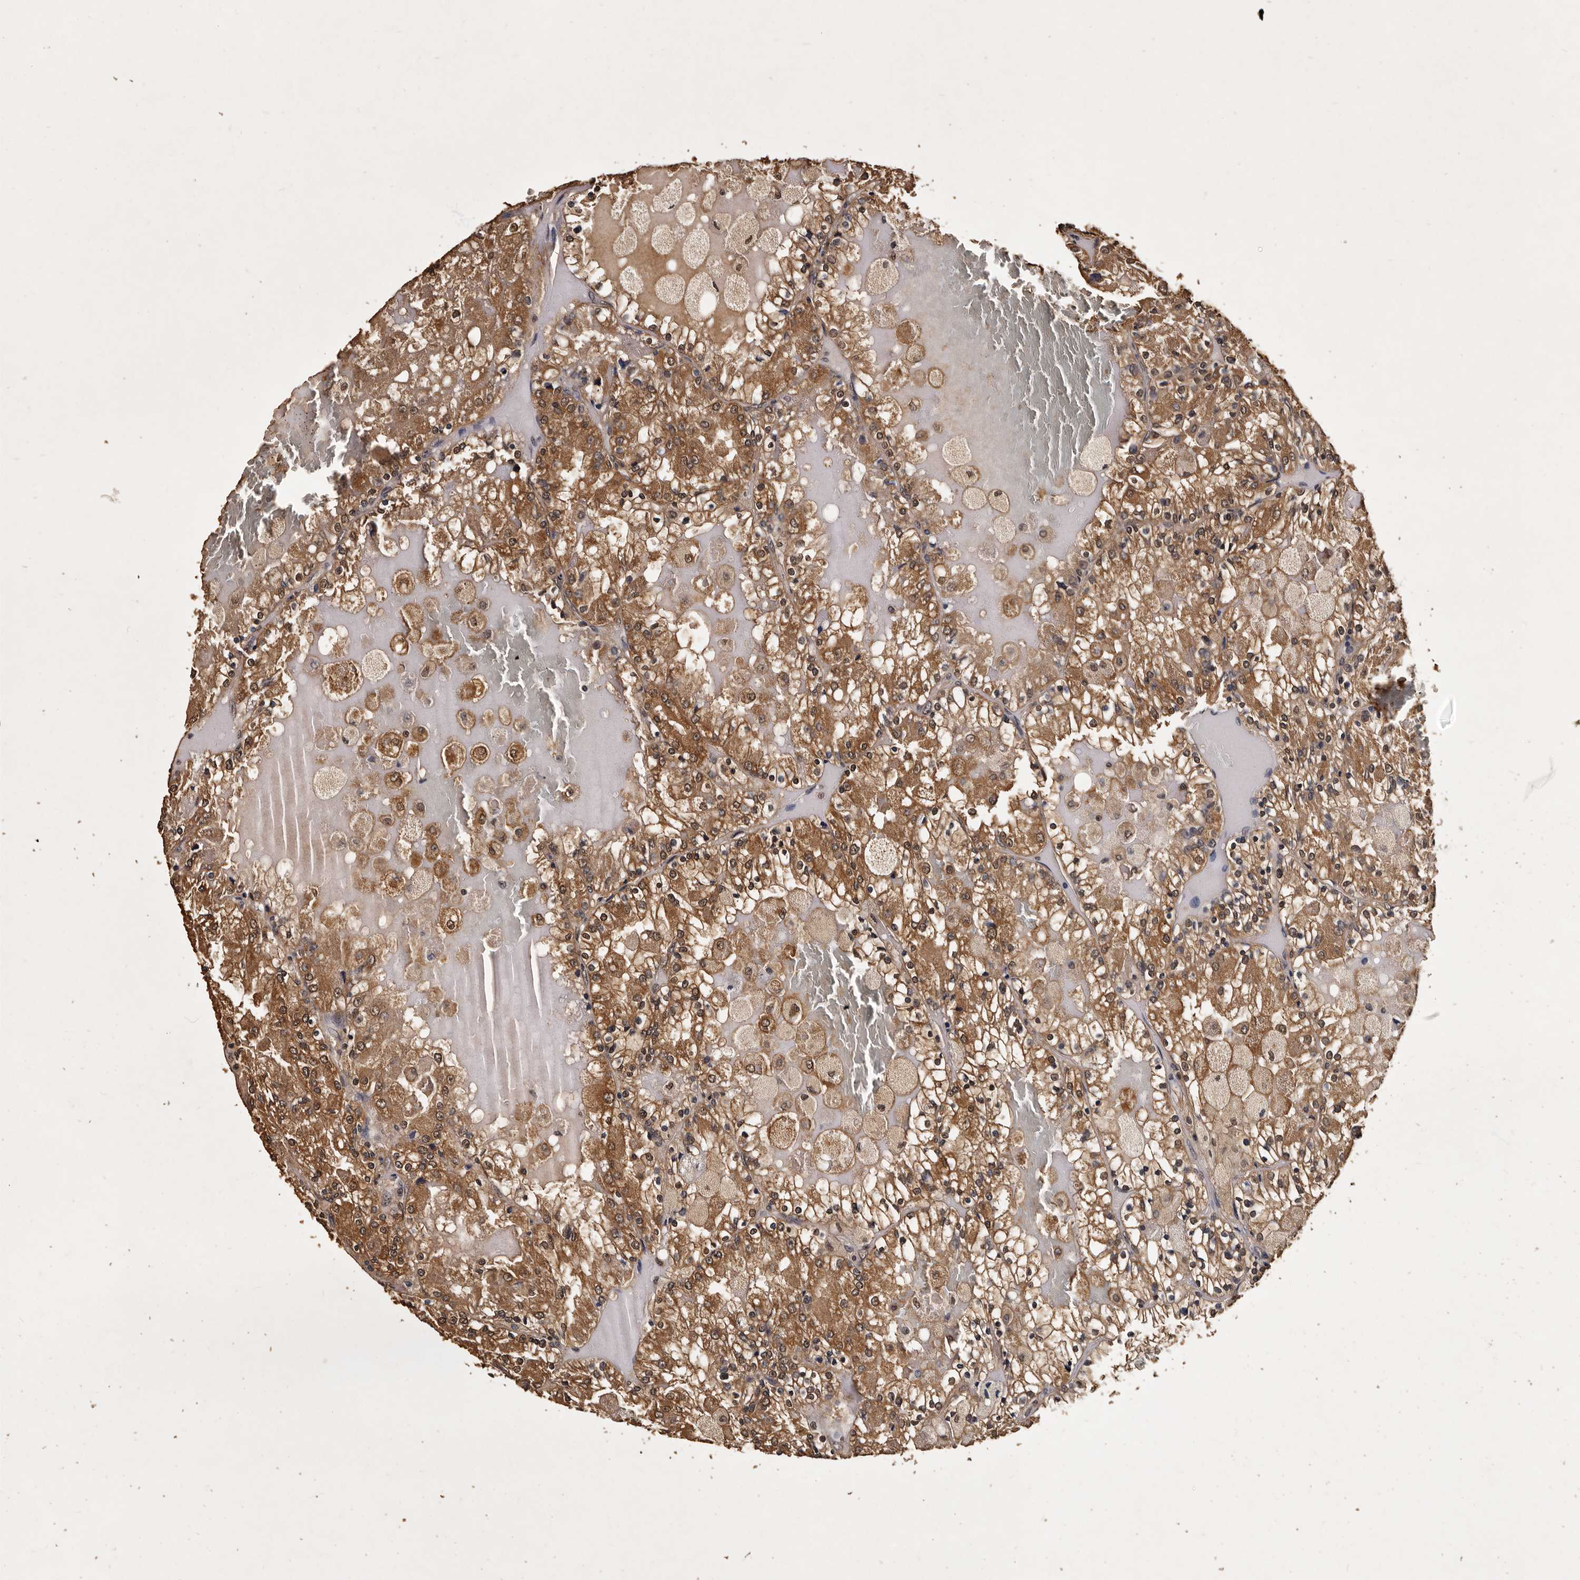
{"staining": {"intensity": "moderate", "quantity": ">75%", "location": "cytoplasmic/membranous"}, "tissue": "renal cancer", "cell_type": "Tumor cells", "image_type": "cancer", "snomed": [{"axis": "morphology", "description": "Adenocarcinoma, NOS"}, {"axis": "topography", "description": "Kidney"}], "caption": "Protein expression analysis of human renal cancer reveals moderate cytoplasmic/membranous expression in approximately >75% of tumor cells. (DAB IHC, brown staining for protein, blue staining for nuclei).", "gene": "PARS2", "patient": {"sex": "female", "age": 56}}